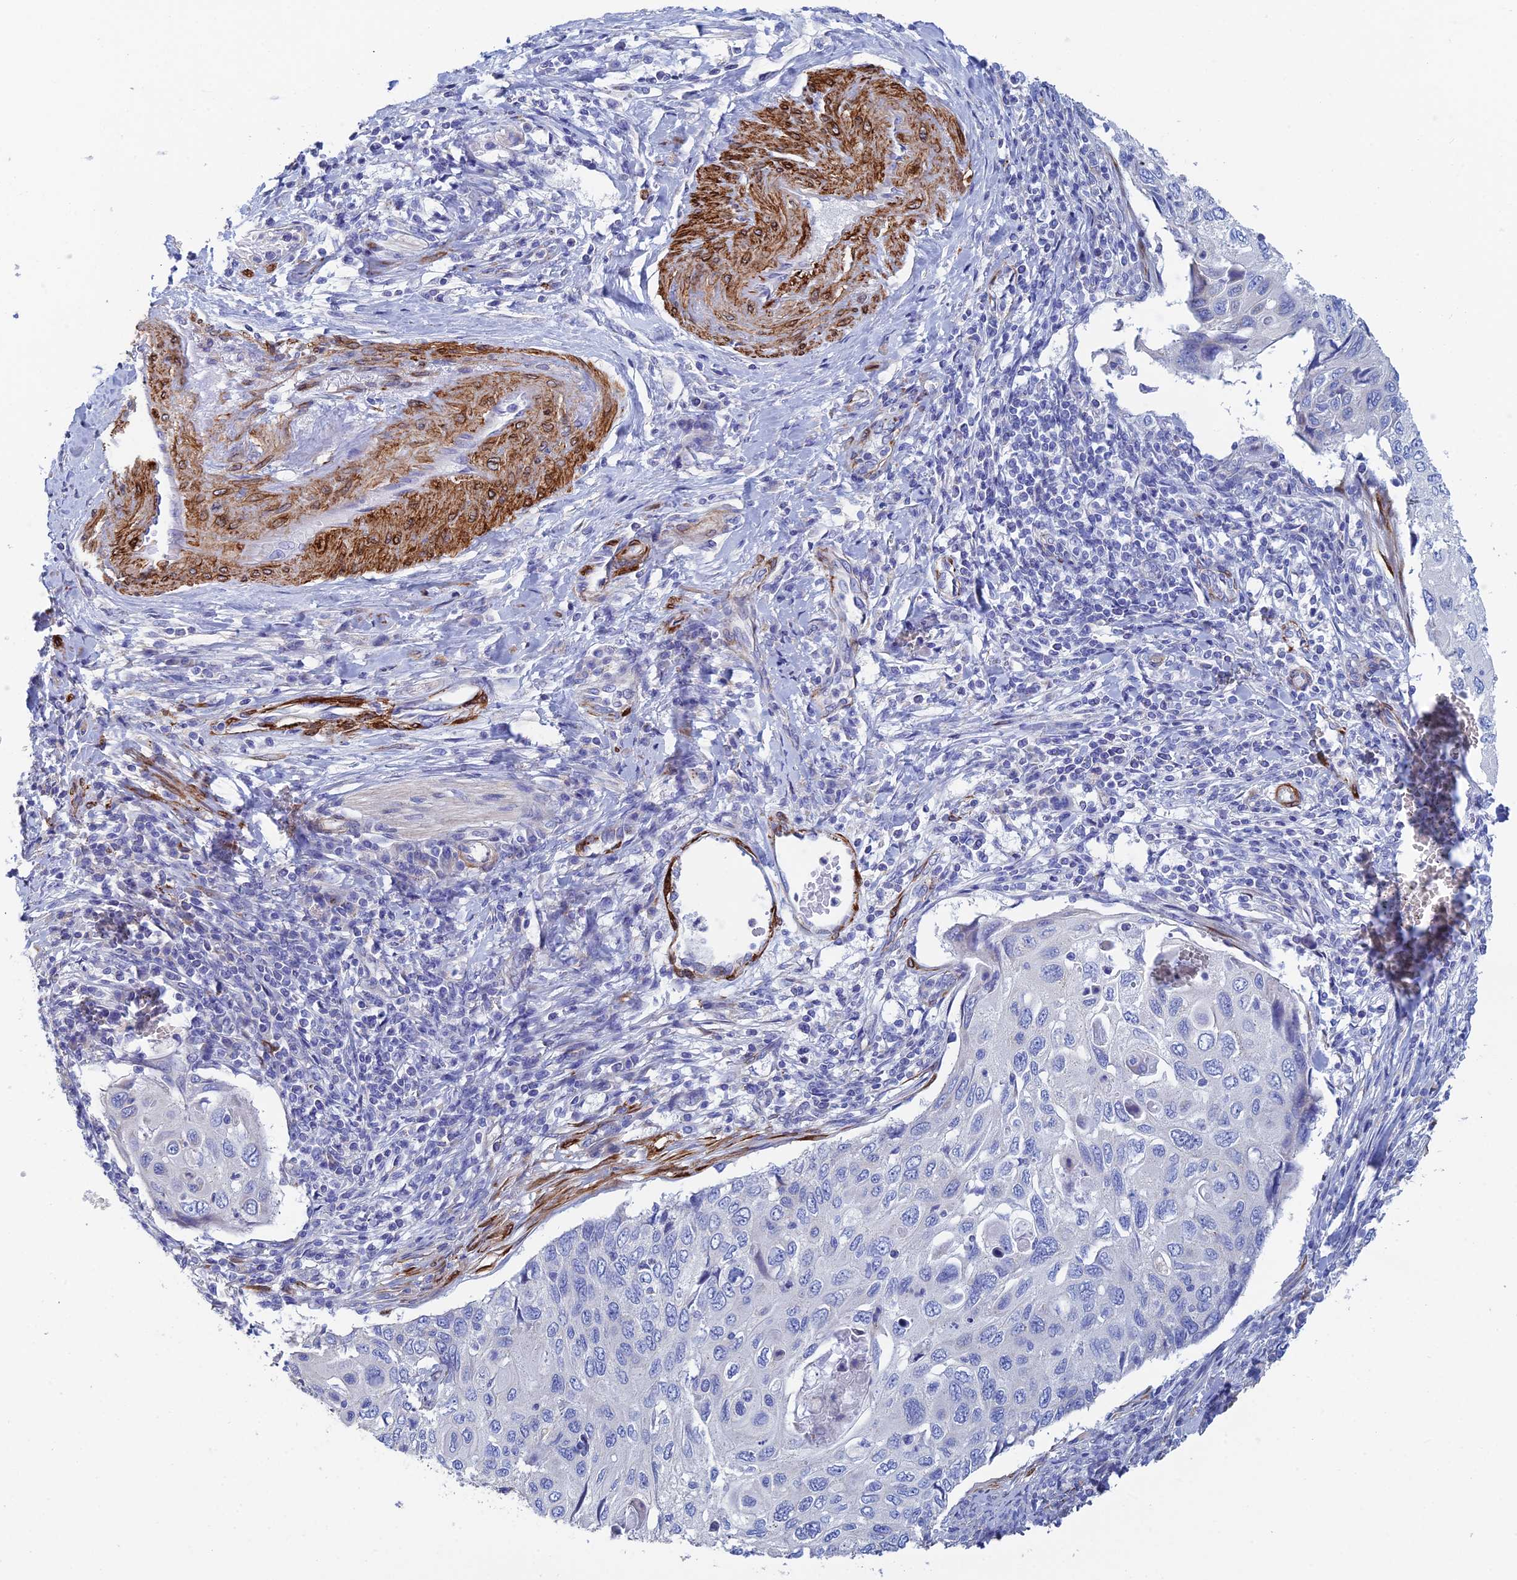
{"staining": {"intensity": "negative", "quantity": "none", "location": "none"}, "tissue": "cervical cancer", "cell_type": "Tumor cells", "image_type": "cancer", "snomed": [{"axis": "morphology", "description": "Squamous cell carcinoma, NOS"}, {"axis": "topography", "description": "Cervix"}], "caption": "Cervical cancer (squamous cell carcinoma) stained for a protein using immunohistochemistry displays no positivity tumor cells.", "gene": "PCDHA8", "patient": {"sex": "female", "age": 70}}